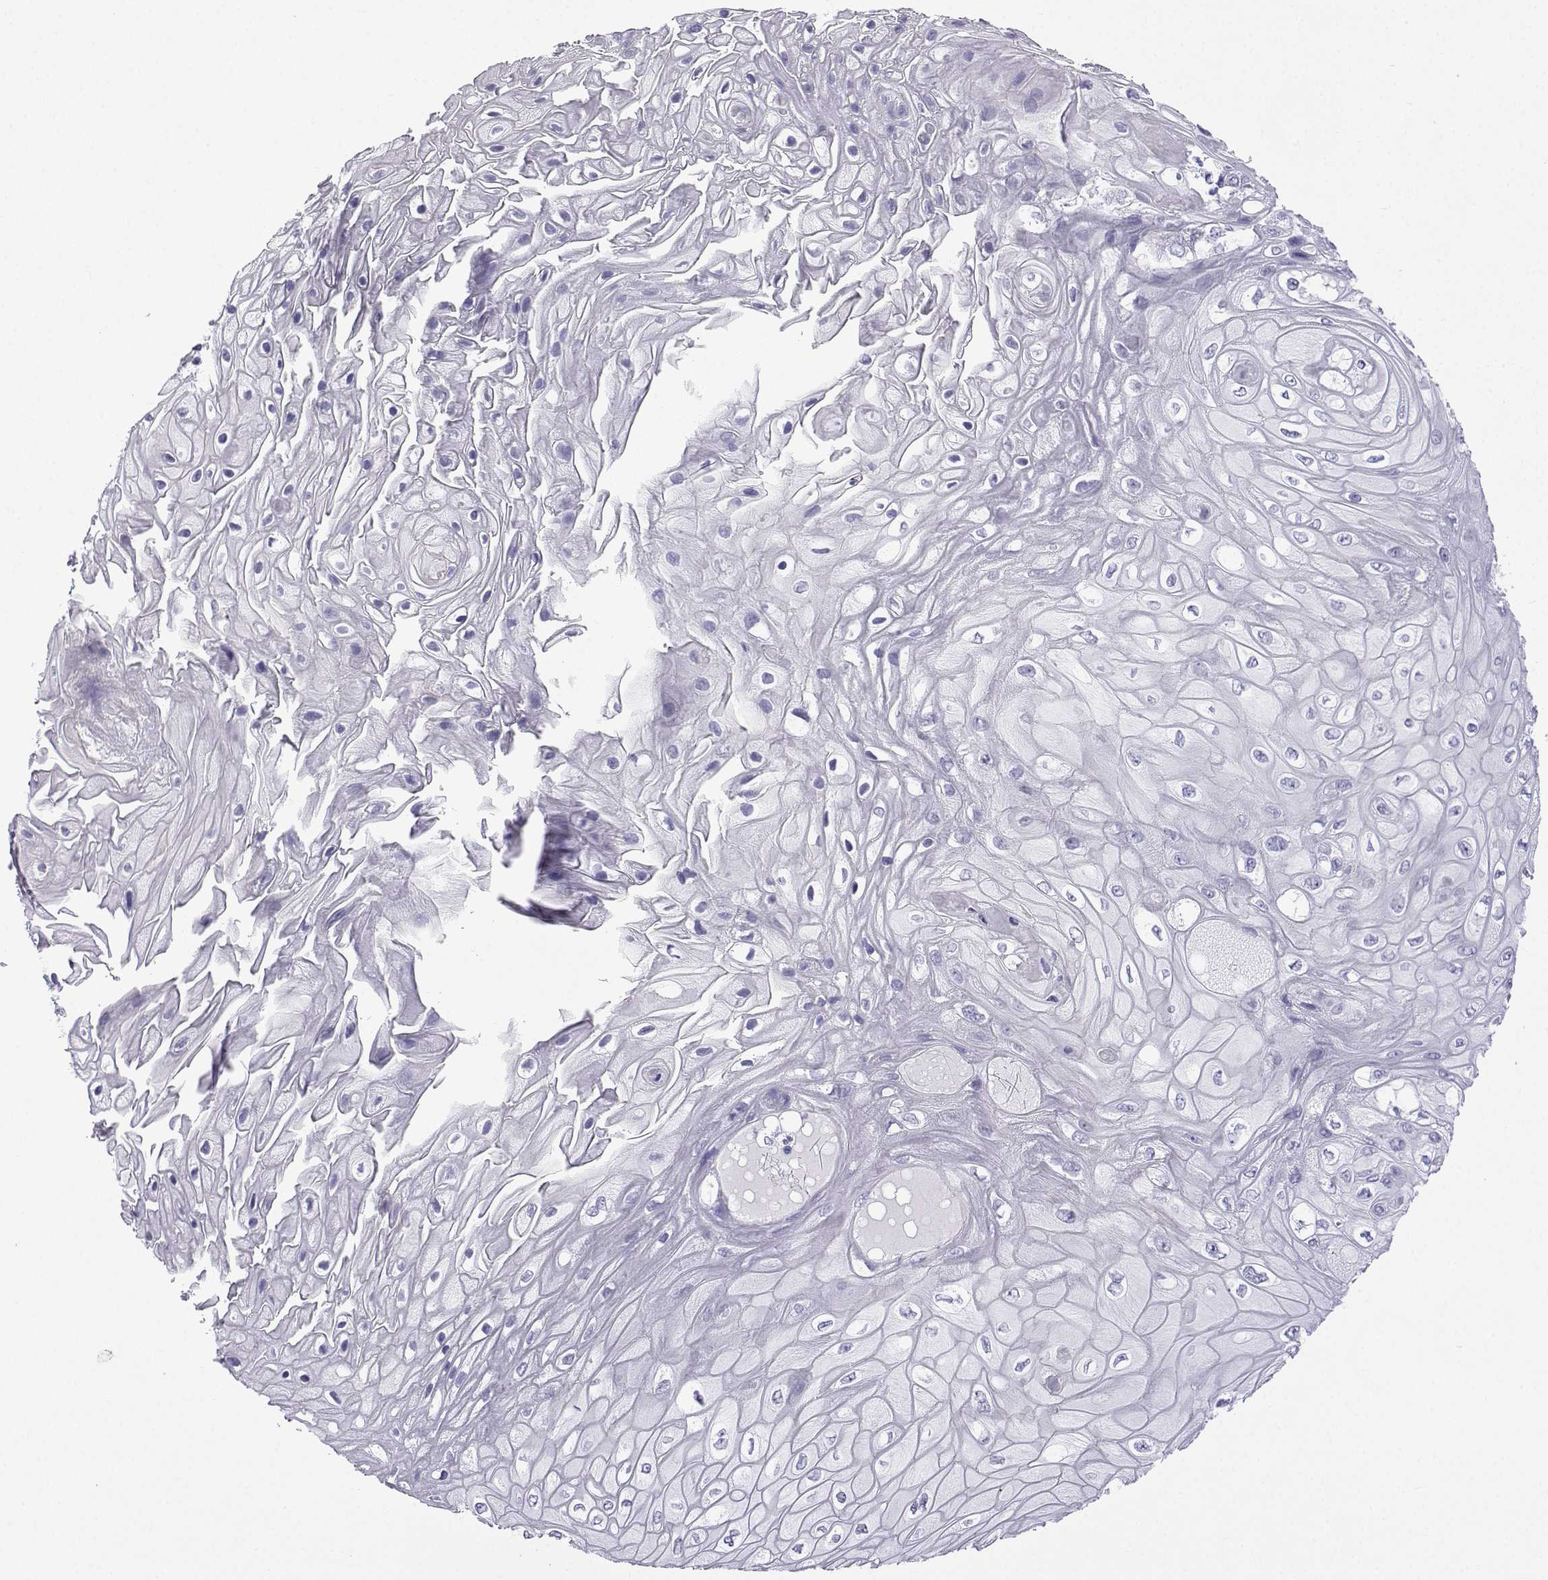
{"staining": {"intensity": "negative", "quantity": "none", "location": "none"}, "tissue": "skin cancer", "cell_type": "Tumor cells", "image_type": "cancer", "snomed": [{"axis": "morphology", "description": "Squamous cell carcinoma, NOS"}, {"axis": "topography", "description": "Skin"}], "caption": "This photomicrograph is of skin squamous cell carcinoma stained with IHC to label a protein in brown with the nuclei are counter-stained blue. There is no expression in tumor cells. (Stains: DAB (3,3'-diaminobenzidine) IHC with hematoxylin counter stain, Microscopy: brightfield microscopy at high magnification).", "gene": "KCNF1", "patient": {"sex": "male", "age": 62}}